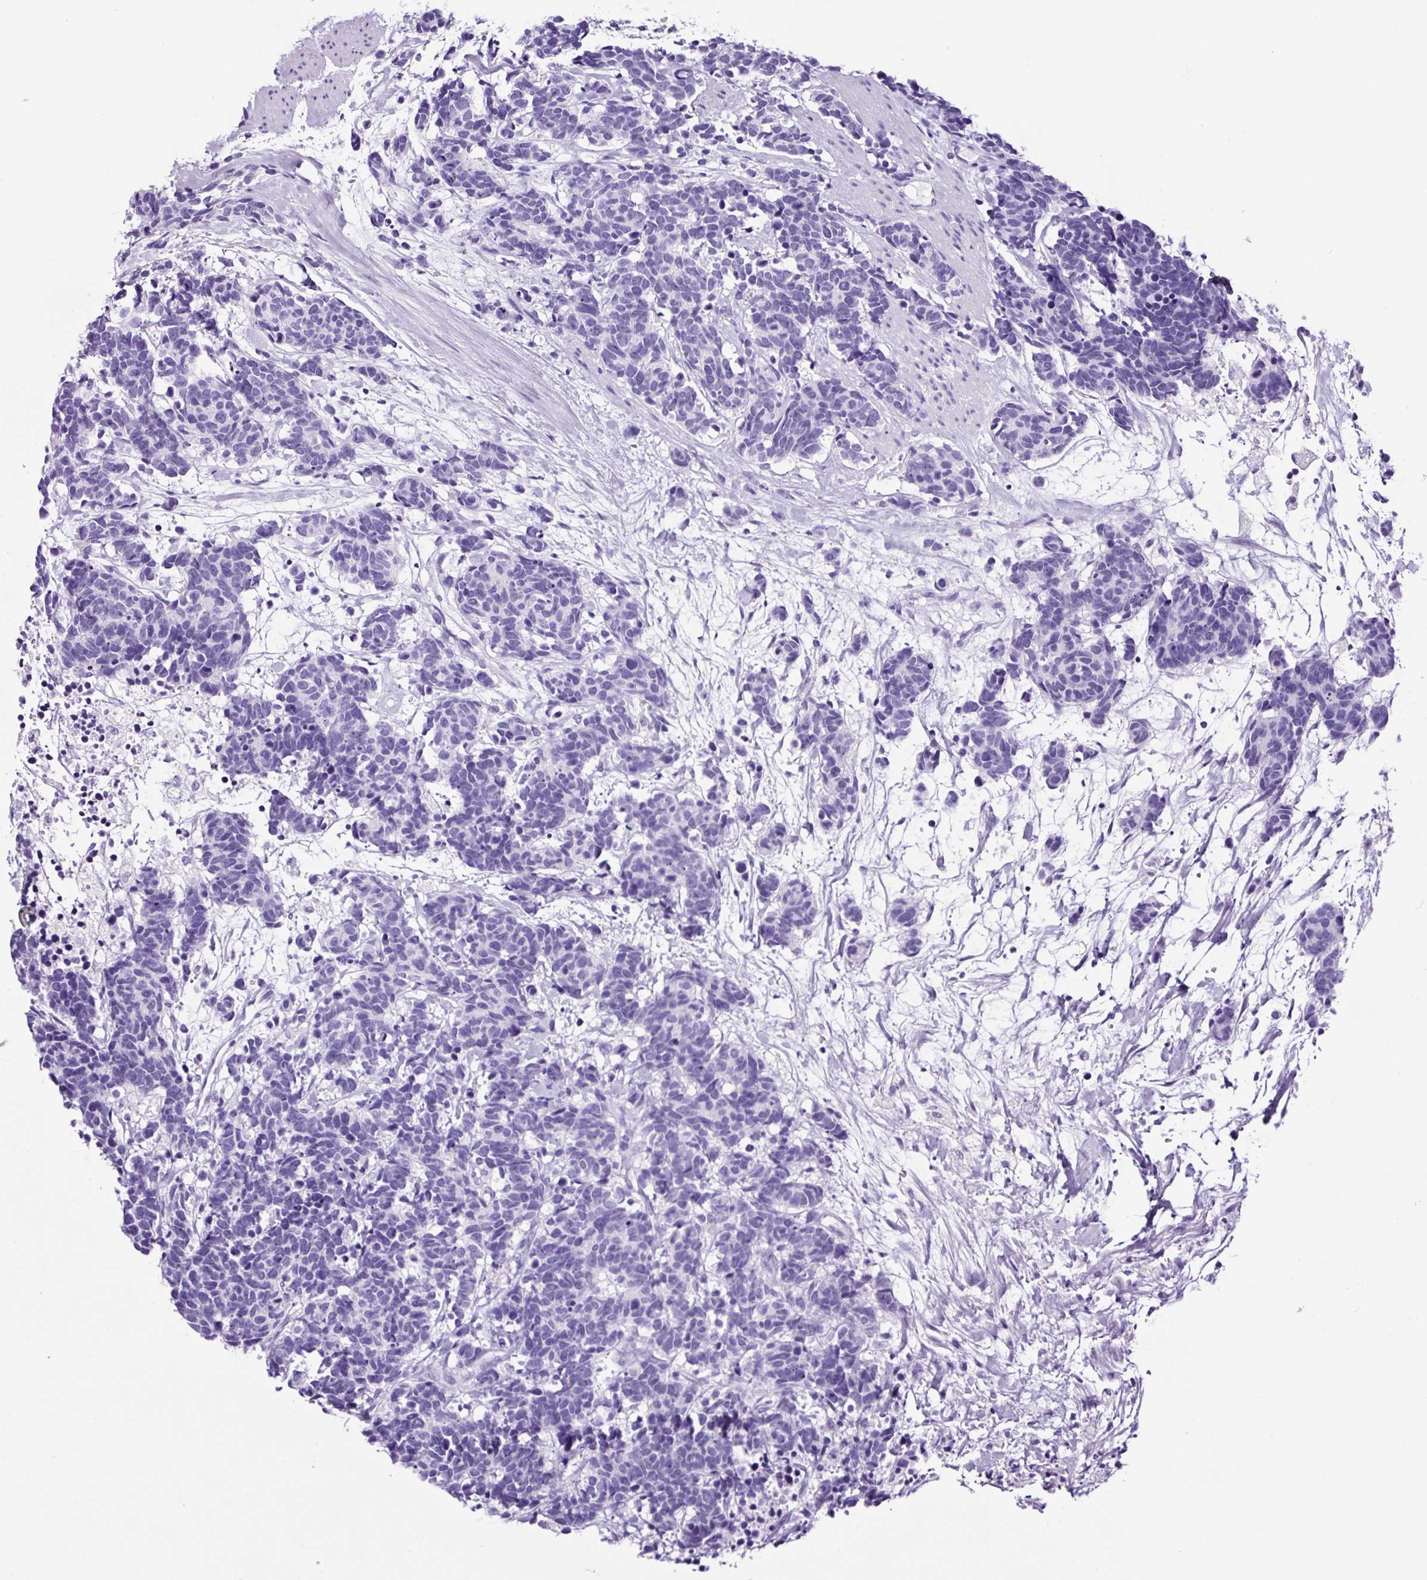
{"staining": {"intensity": "negative", "quantity": "none", "location": "none"}, "tissue": "carcinoid", "cell_type": "Tumor cells", "image_type": "cancer", "snomed": [{"axis": "morphology", "description": "Carcinoma, NOS"}, {"axis": "morphology", "description": "Carcinoid, malignant, NOS"}, {"axis": "topography", "description": "Prostate"}], "caption": "Immunohistochemistry (IHC) of human carcinoid displays no positivity in tumor cells. (DAB (3,3'-diaminobenzidine) immunohistochemistry (IHC) with hematoxylin counter stain).", "gene": "FBXL7", "patient": {"sex": "male", "age": 57}}